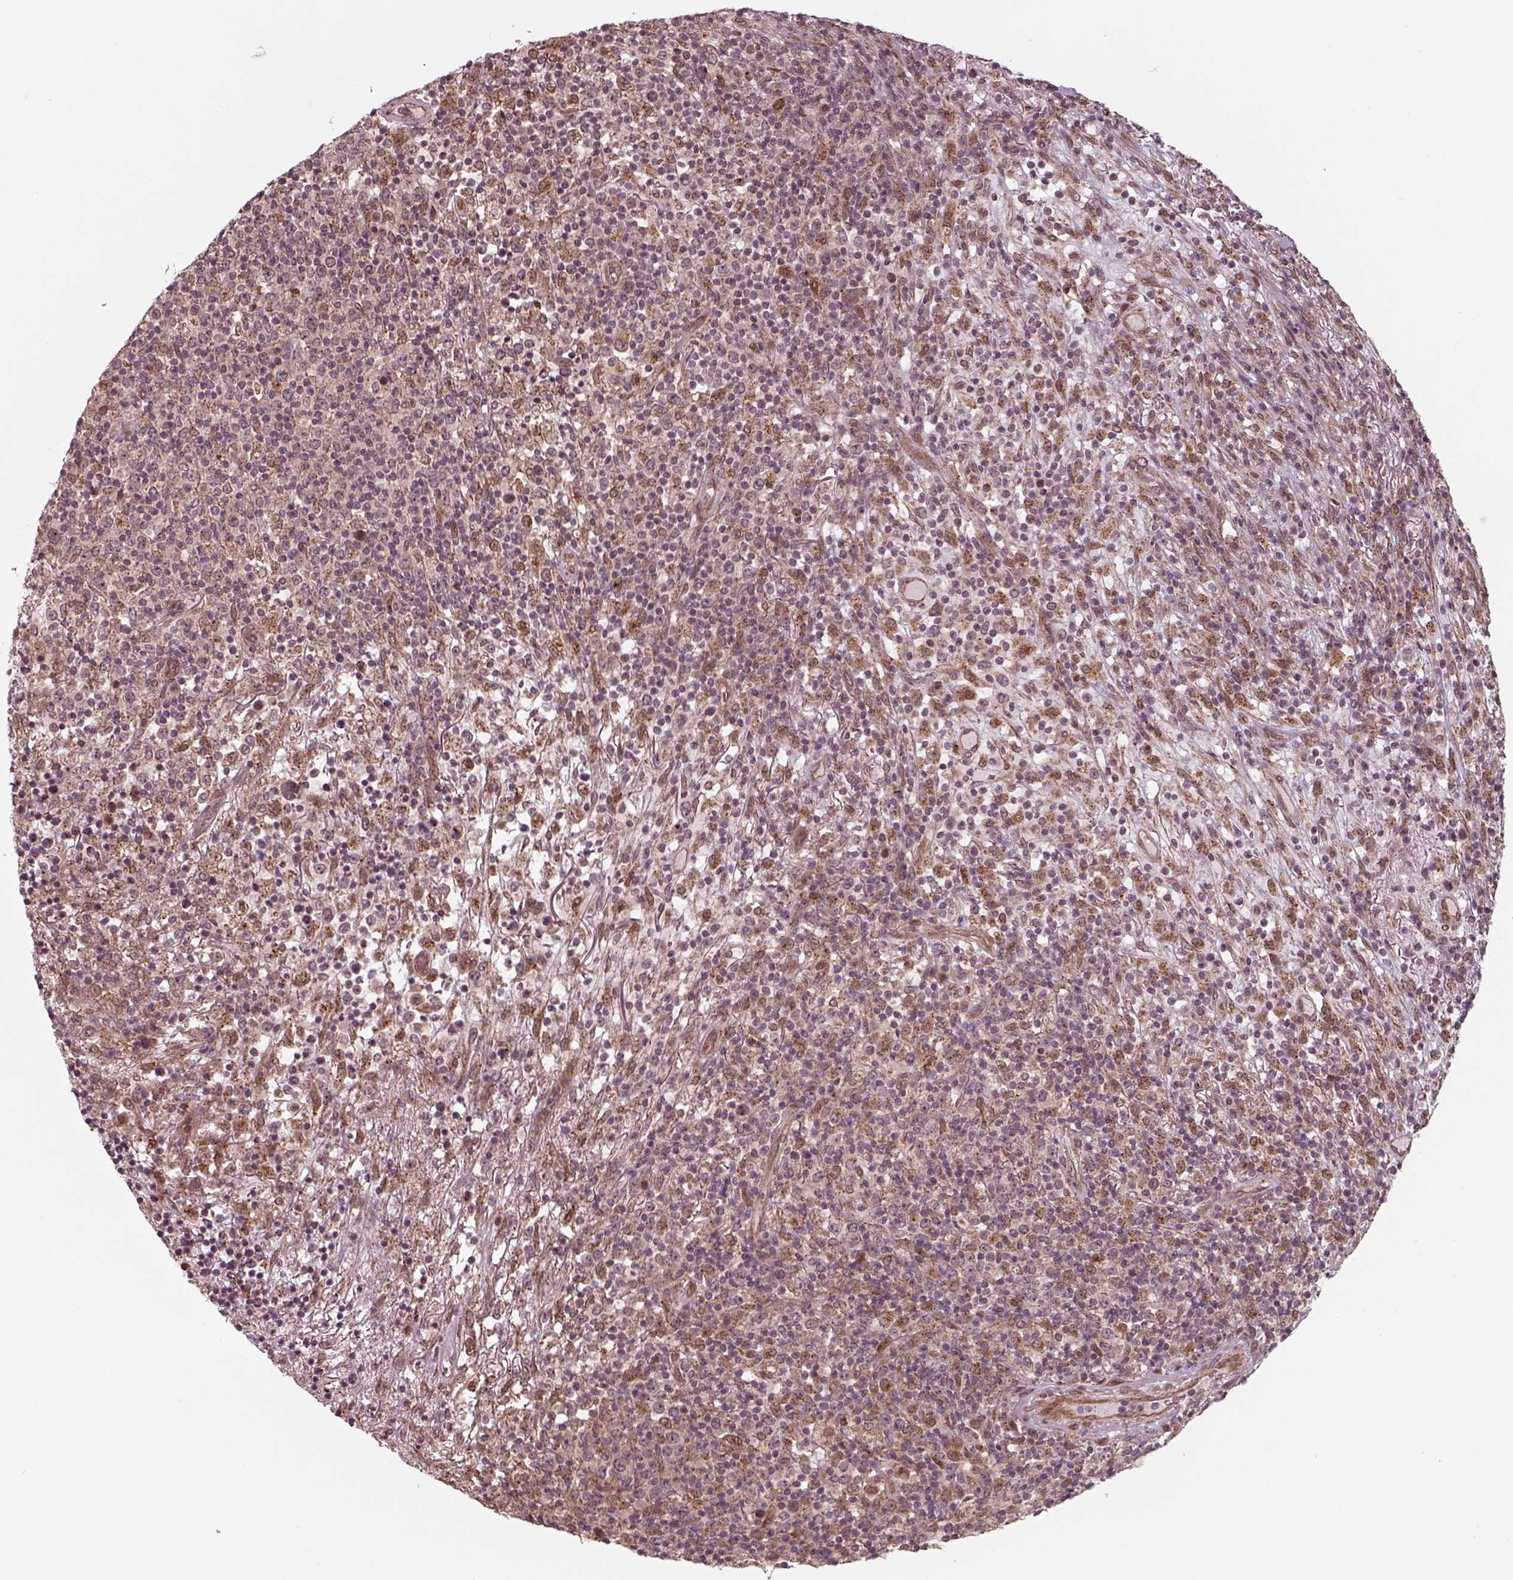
{"staining": {"intensity": "moderate", "quantity": ">75%", "location": "cytoplasmic/membranous"}, "tissue": "lymphoma", "cell_type": "Tumor cells", "image_type": "cancer", "snomed": [{"axis": "morphology", "description": "Malignant lymphoma, non-Hodgkin's type, High grade"}, {"axis": "topography", "description": "Lung"}], "caption": "Human lymphoma stained for a protein (brown) exhibits moderate cytoplasmic/membranous positive expression in about >75% of tumor cells.", "gene": "CHMP3", "patient": {"sex": "male", "age": 79}}